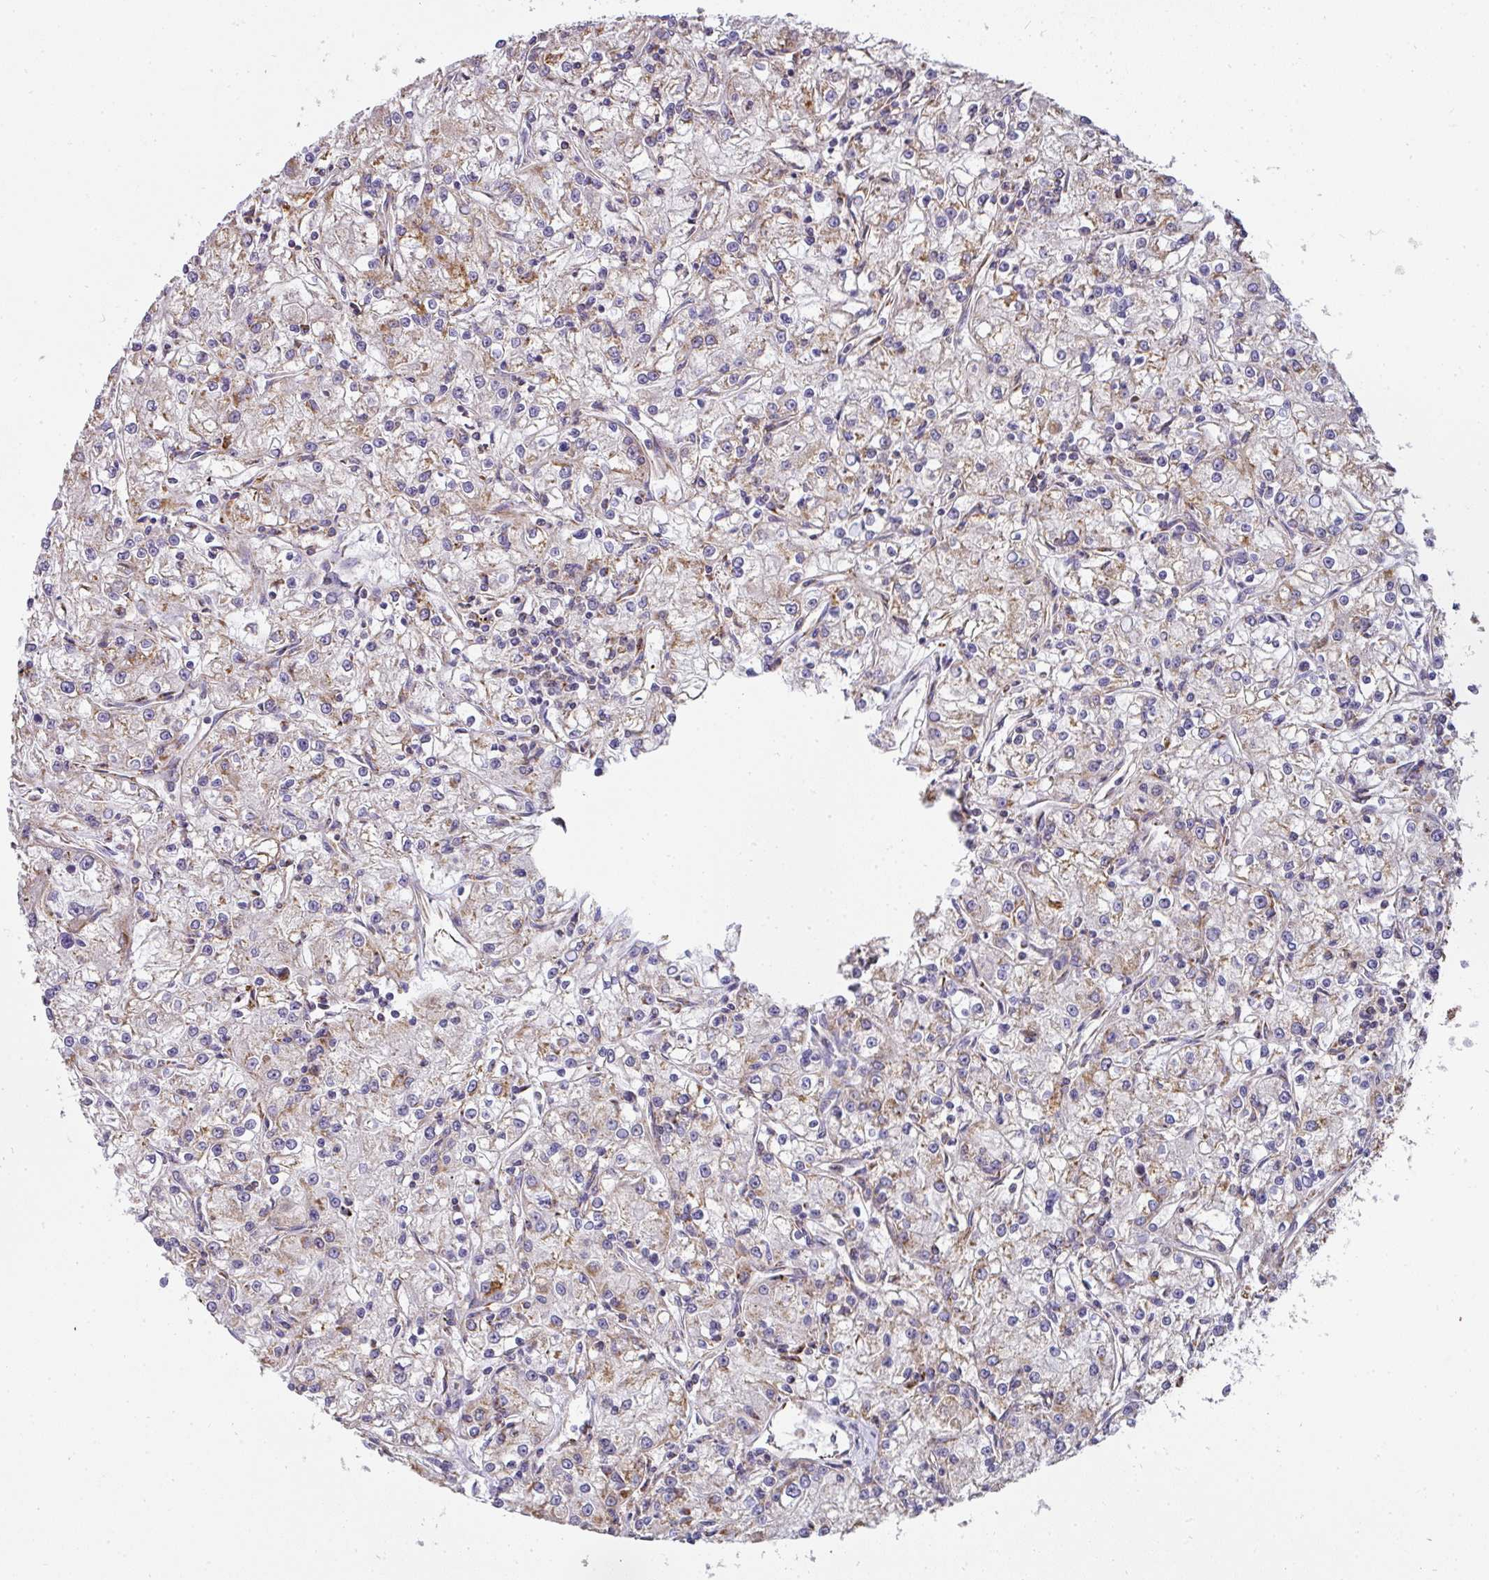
{"staining": {"intensity": "weak", "quantity": "25%-75%", "location": "cytoplasmic/membranous"}, "tissue": "renal cancer", "cell_type": "Tumor cells", "image_type": "cancer", "snomed": [{"axis": "morphology", "description": "Adenocarcinoma, NOS"}, {"axis": "topography", "description": "Kidney"}], "caption": "Weak cytoplasmic/membranous protein expression is identified in about 25%-75% of tumor cells in adenocarcinoma (renal).", "gene": "UQCRFS1", "patient": {"sex": "female", "age": 59}}